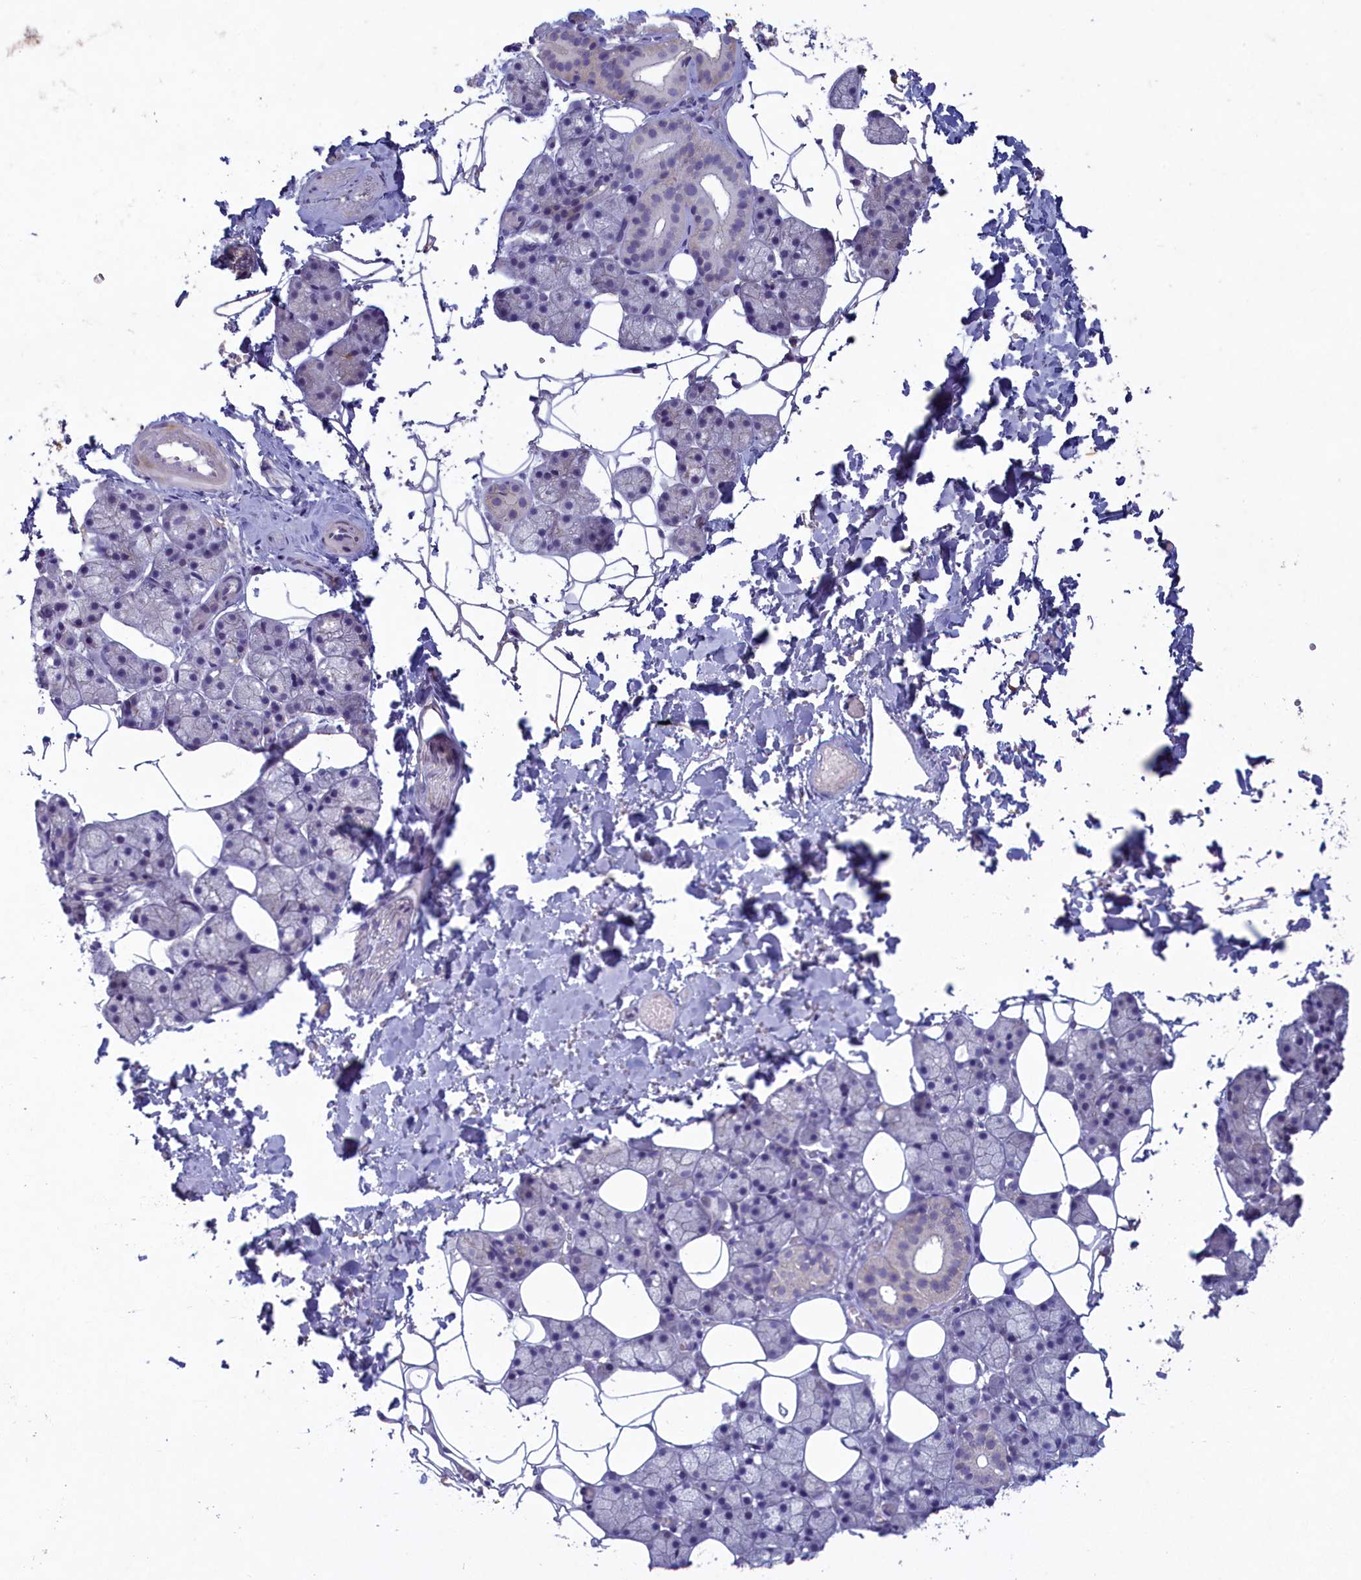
{"staining": {"intensity": "negative", "quantity": "none", "location": "none"}, "tissue": "salivary gland", "cell_type": "Glandular cells", "image_type": "normal", "snomed": [{"axis": "morphology", "description": "Normal tissue, NOS"}, {"axis": "topography", "description": "Salivary gland"}], "caption": "Immunohistochemistry (IHC) histopathology image of unremarkable salivary gland: human salivary gland stained with DAB (3,3'-diaminobenzidine) demonstrates no significant protein expression in glandular cells.", "gene": "PLEKHG6", "patient": {"sex": "female", "age": 33}}